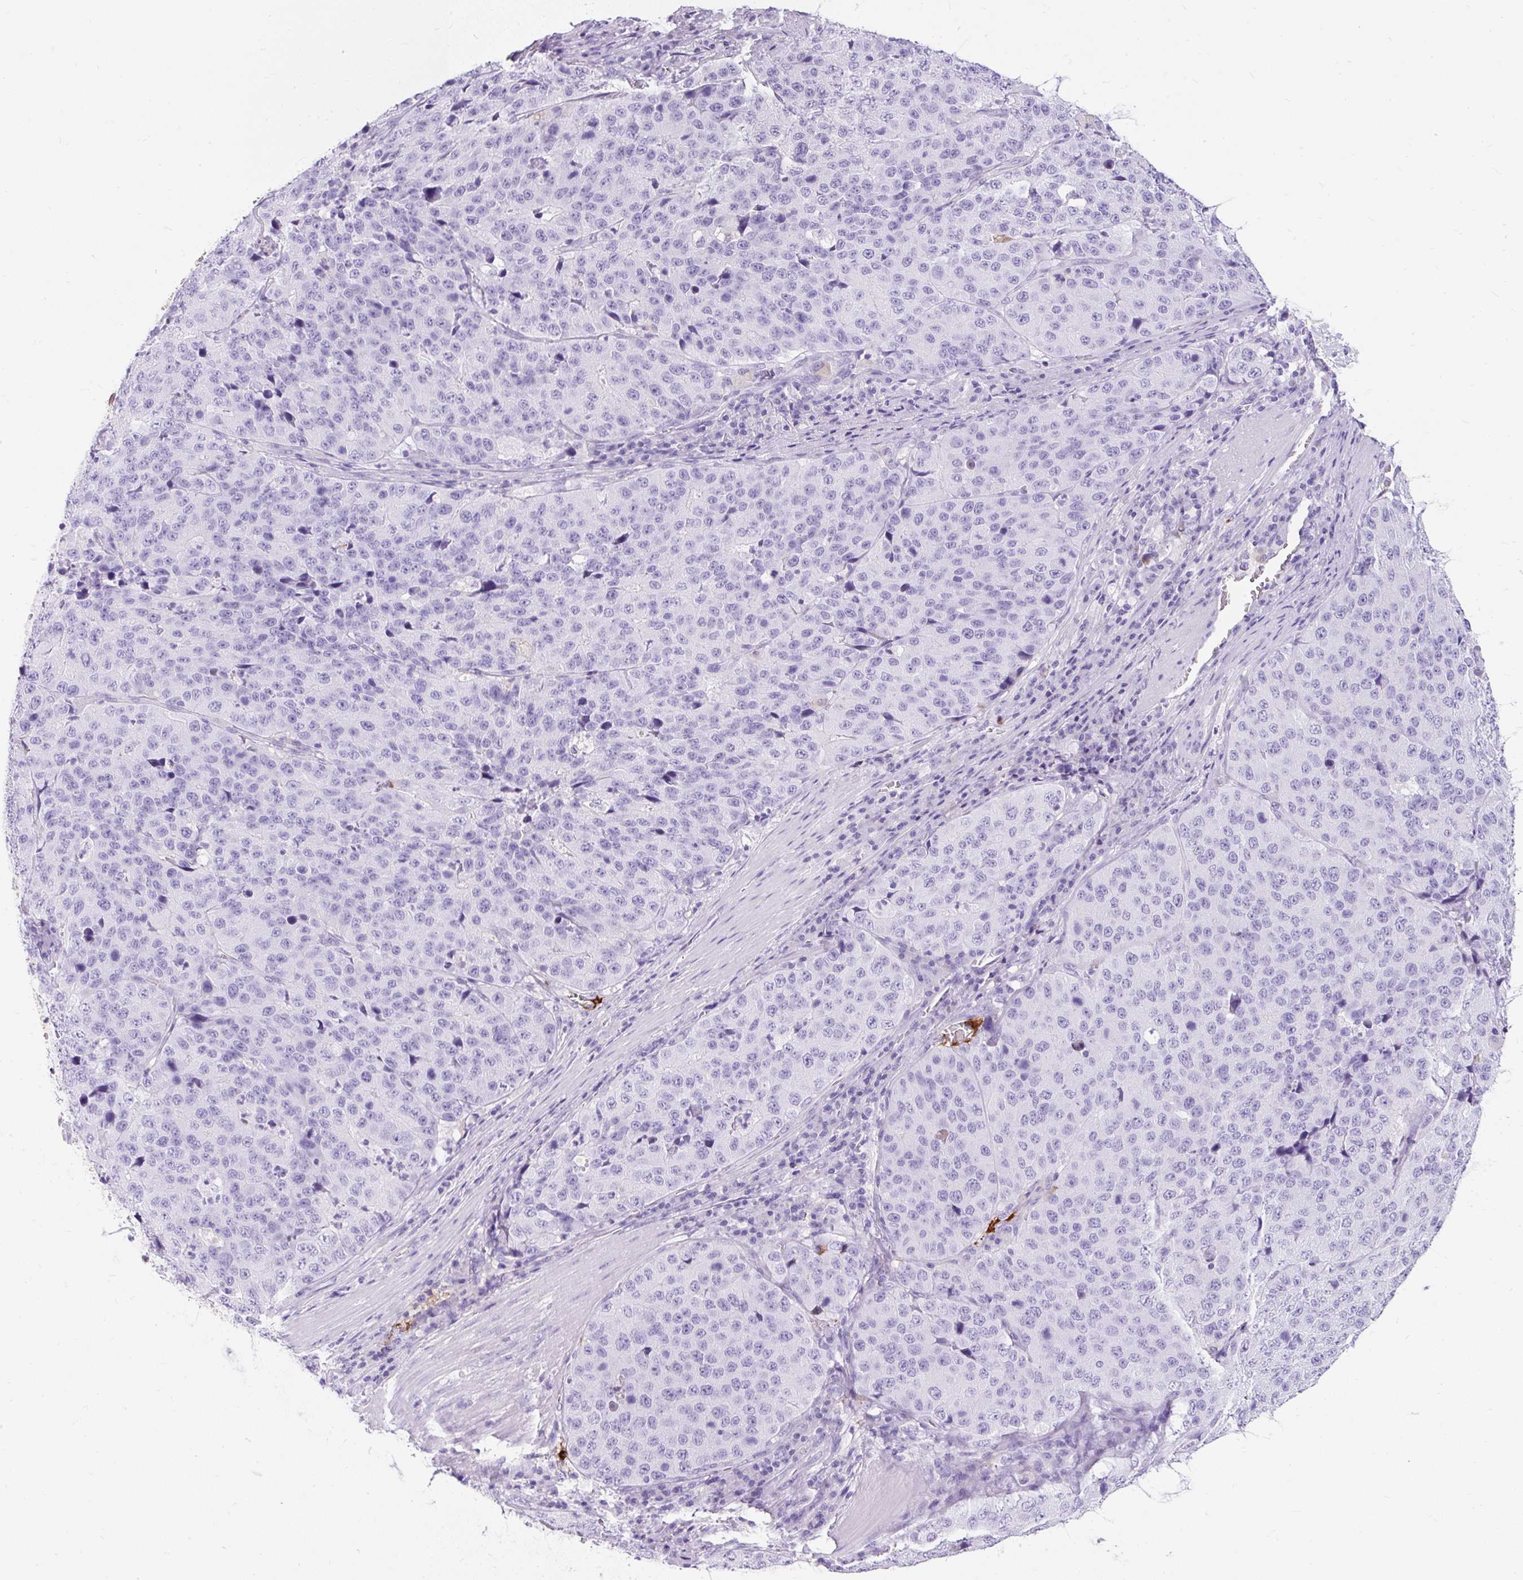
{"staining": {"intensity": "negative", "quantity": "none", "location": "none"}, "tissue": "stomach cancer", "cell_type": "Tumor cells", "image_type": "cancer", "snomed": [{"axis": "morphology", "description": "Adenocarcinoma, NOS"}, {"axis": "topography", "description": "Stomach"}], "caption": "The photomicrograph reveals no significant positivity in tumor cells of stomach adenocarcinoma. (DAB immunohistochemistry visualized using brightfield microscopy, high magnification).", "gene": "APOC4-APOC2", "patient": {"sex": "male", "age": 71}}